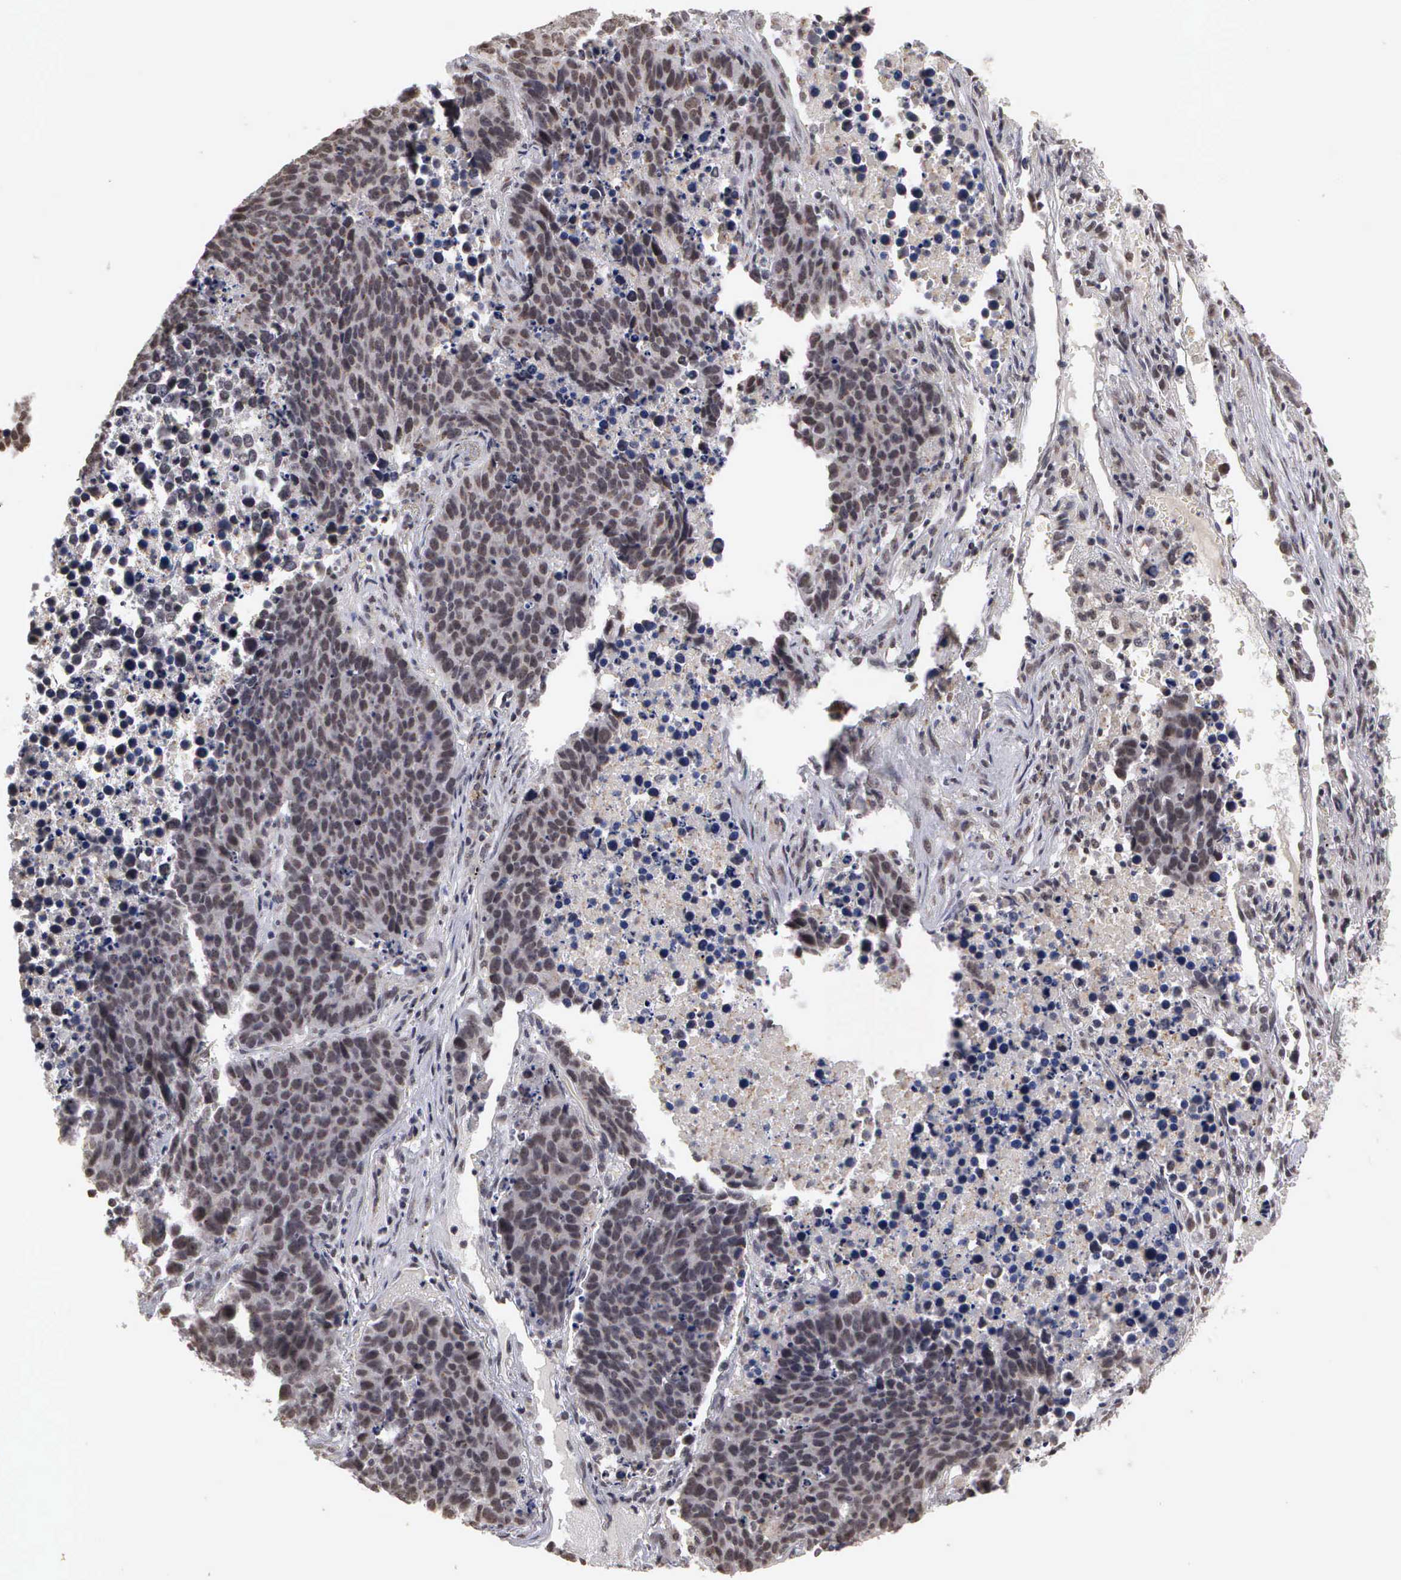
{"staining": {"intensity": "moderate", "quantity": ">75%", "location": "nuclear"}, "tissue": "lung cancer", "cell_type": "Tumor cells", "image_type": "cancer", "snomed": [{"axis": "morphology", "description": "Carcinoid, malignant, NOS"}, {"axis": "topography", "description": "Lung"}], "caption": "IHC (DAB (3,3'-diaminobenzidine)) staining of lung cancer reveals moderate nuclear protein expression in about >75% of tumor cells.", "gene": "GTF2A1", "patient": {"sex": "male", "age": 60}}